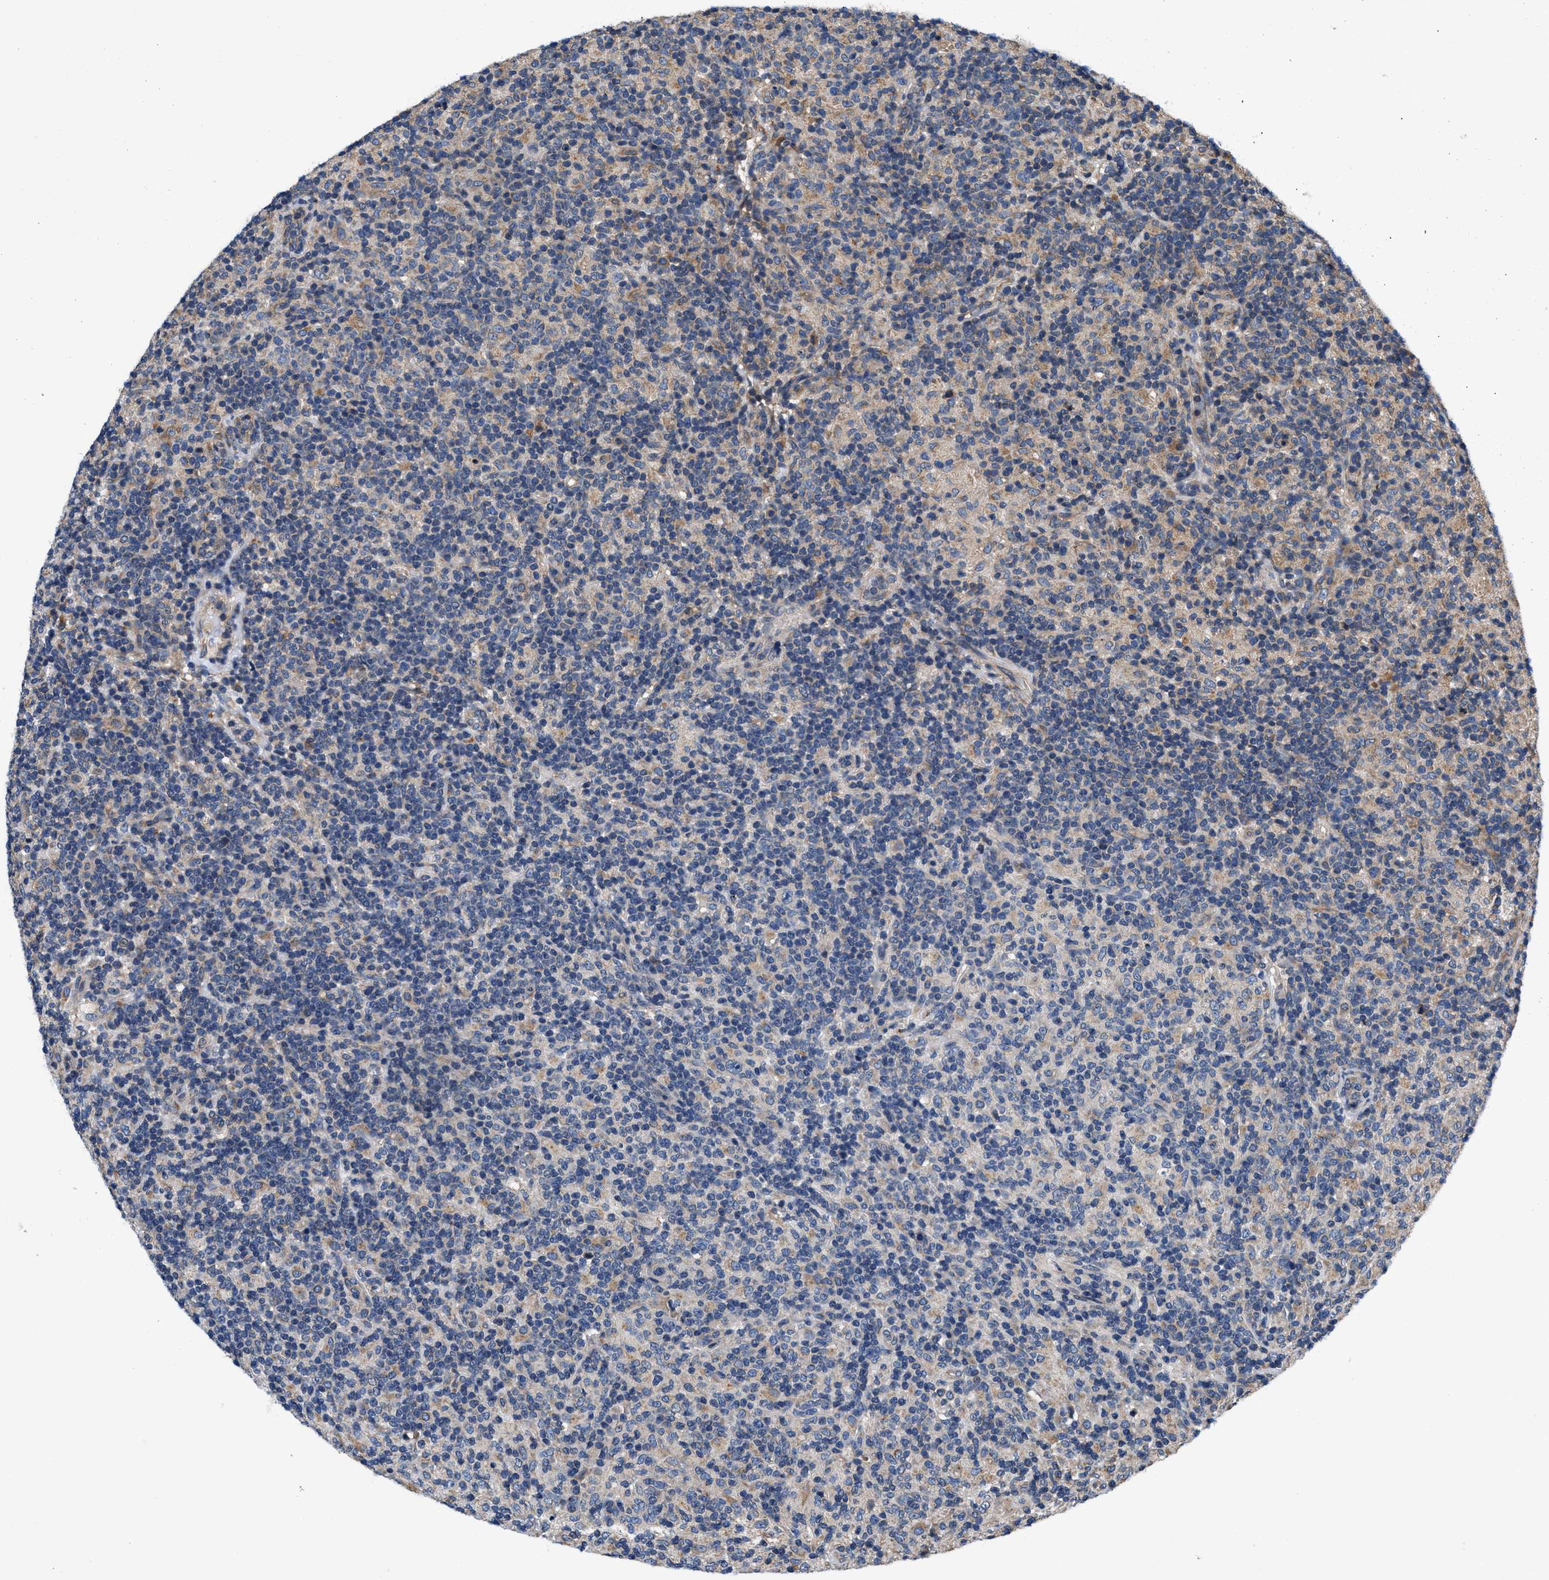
{"staining": {"intensity": "weak", "quantity": "<25%", "location": "cytoplasmic/membranous"}, "tissue": "lymphoma", "cell_type": "Tumor cells", "image_type": "cancer", "snomed": [{"axis": "morphology", "description": "Hodgkin's disease, NOS"}, {"axis": "topography", "description": "Lymph node"}], "caption": "There is no significant expression in tumor cells of Hodgkin's disease.", "gene": "CEP128", "patient": {"sex": "male", "age": 70}}